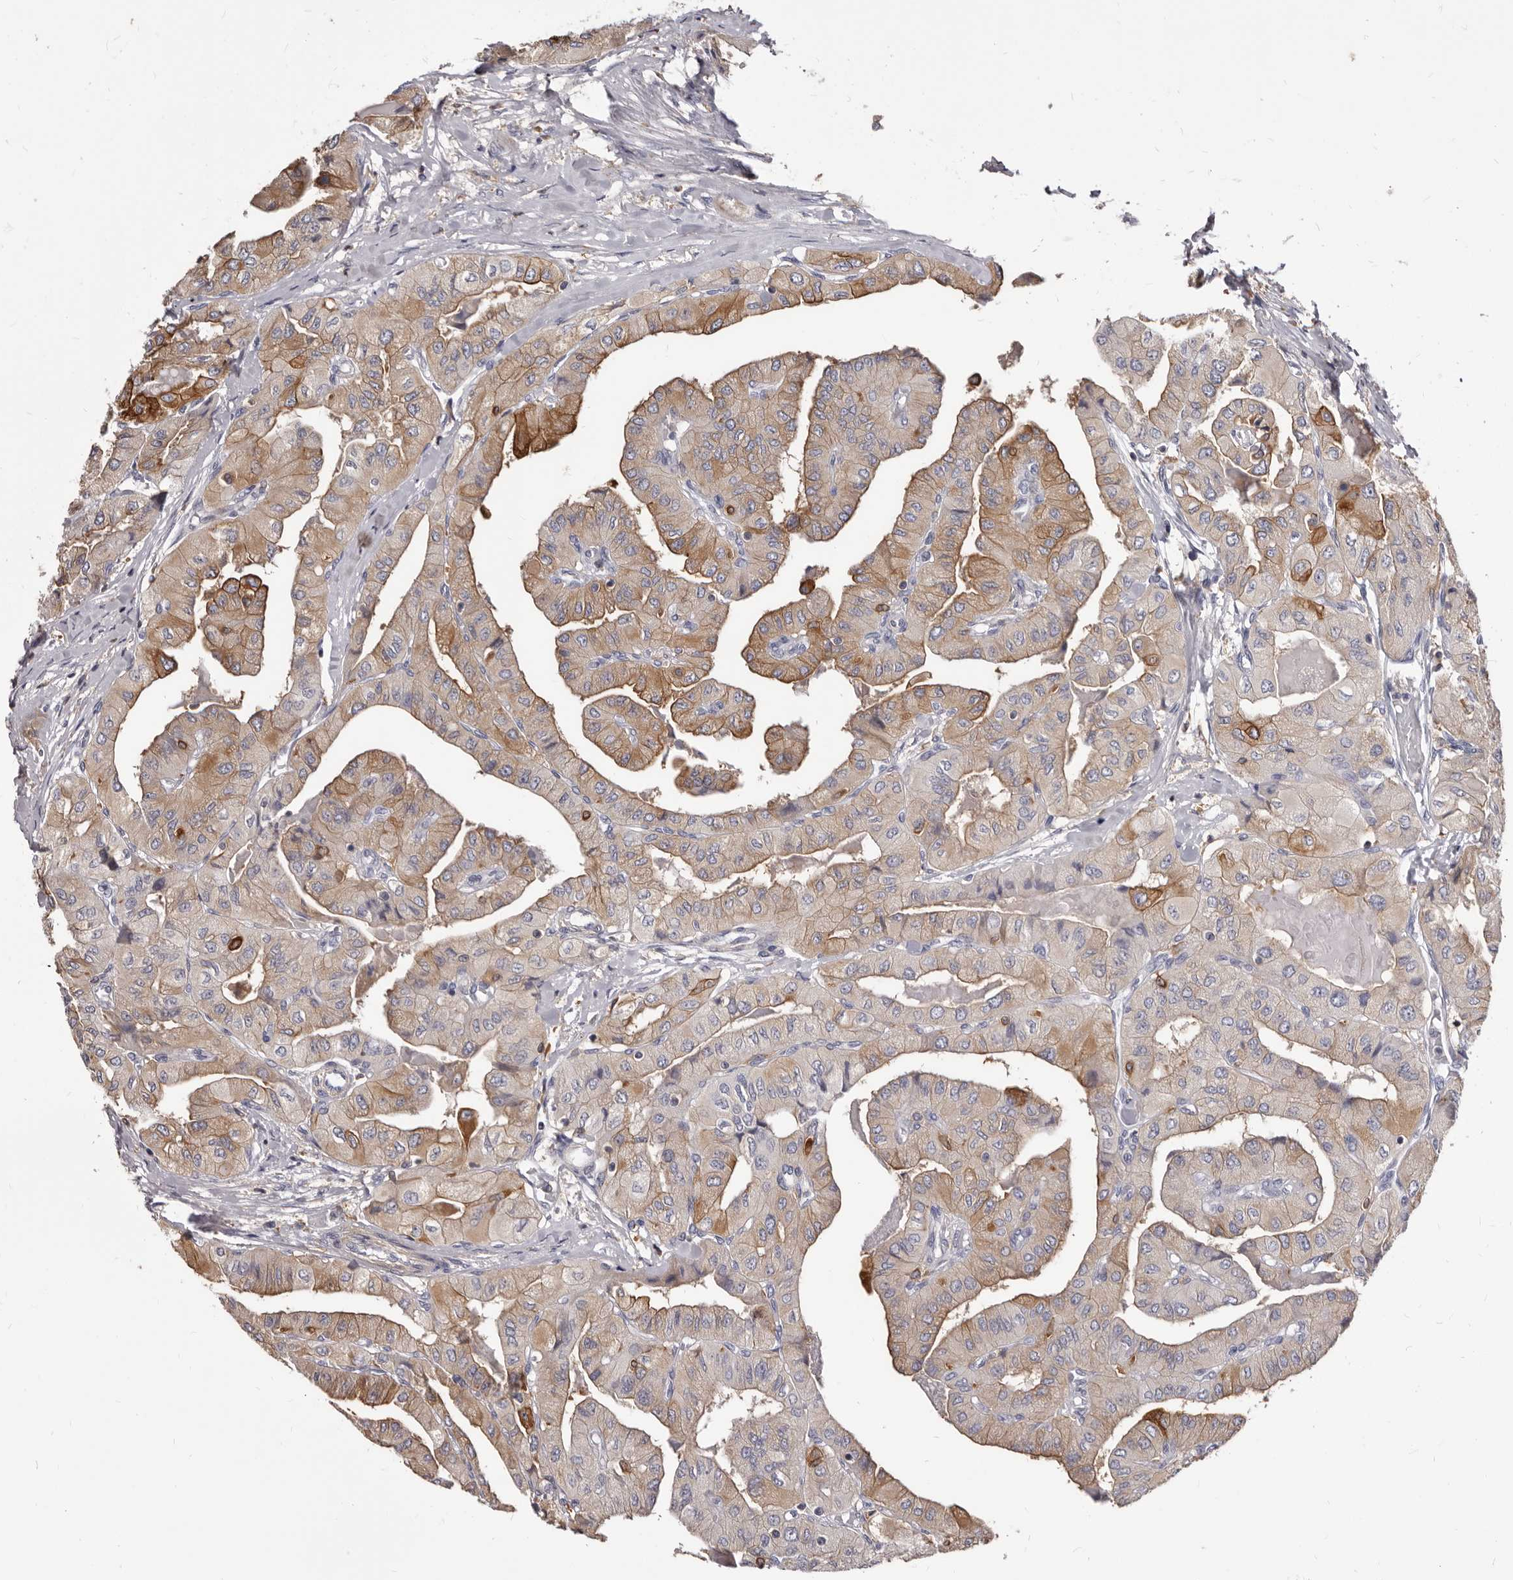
{"staining": {"intensity": "moderate", "quantity": "25%-75%", "location": "cytoplasmic/membranous"}, "tissue": "thyroid cancer", "cell_type": "Tumor cells", "image_type": "cancer", "snomed": [{"axis": "morphology", "description": "Papillary adenocarcinoma, NOS"}, {"axis": "topography", "description": "Thyroid gland"}], "caption": "Immunohistochemistry micrograph of human thyroid cancer (papillary adenocarcinoma) stained for a protein (brown), which reveals medium levels of moderate cytoplasmic/membranous positivity in approximately 25%-75% of tumor cells.", "gene": "NIBAN1", "patient": {"sex": "female", "age": 59}}